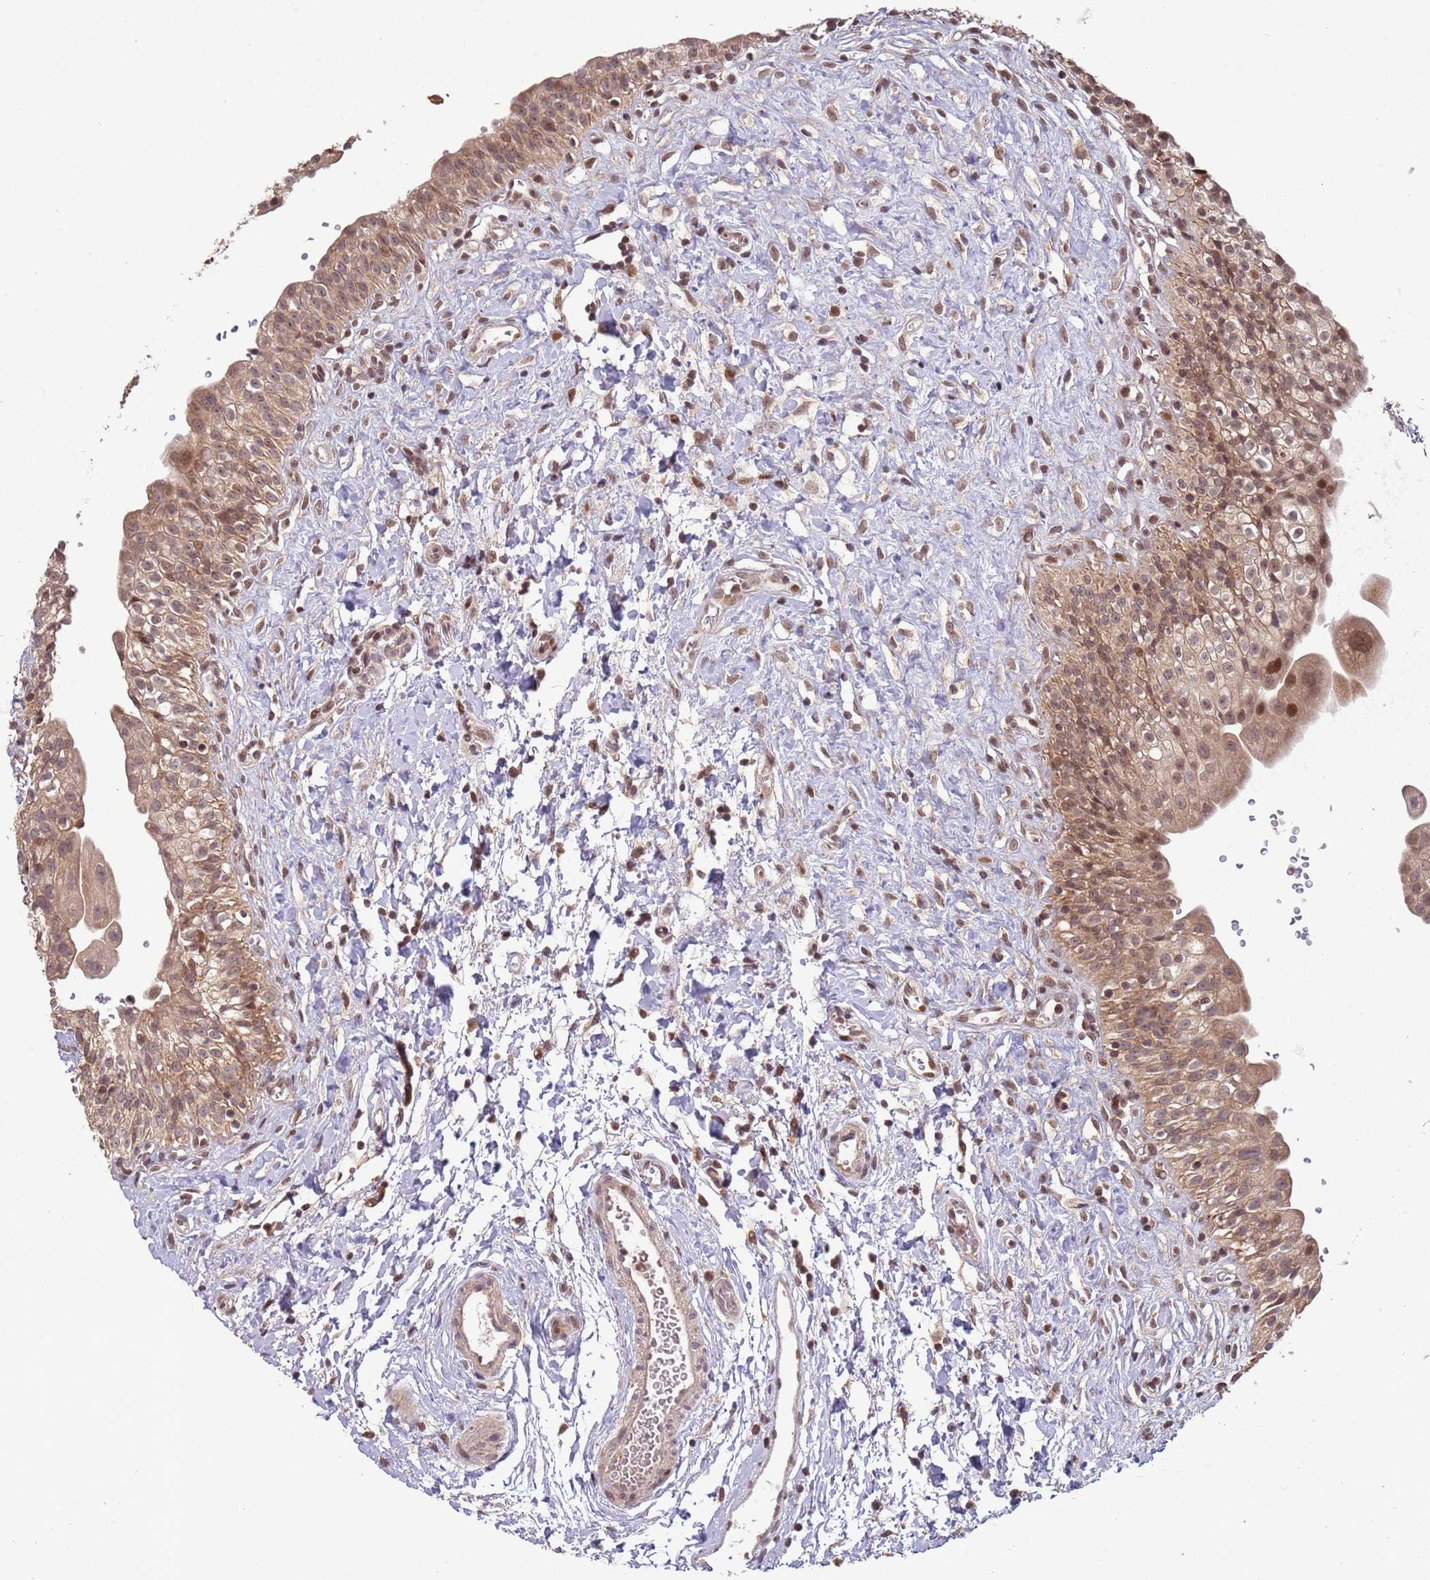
{"staining": {"intensity": "moderate", "quantity": ">75%", "location": "cytoplasmic/membranous,nuclear"}, "tissue": "urinary bladder", "cell_type": "Urothelial cells", "image_type": "normal", "snomed": [{"axis": "morphology", "description": "Normal tissue, NOS"}, {"axis": "topography", "description": "Urinary bladder"}], "caption": "Benign urinary bladder was stained to show a protein in brown. There is medium levels of moderate cytoplasmic/membranous,nuclear expression in about >75% of urothelial cells. (brown staining indicates protein expression, while blue staining denotes nuclei).", "gene": "RCOR2", "patient": {"sex": "male", "age": 51}}